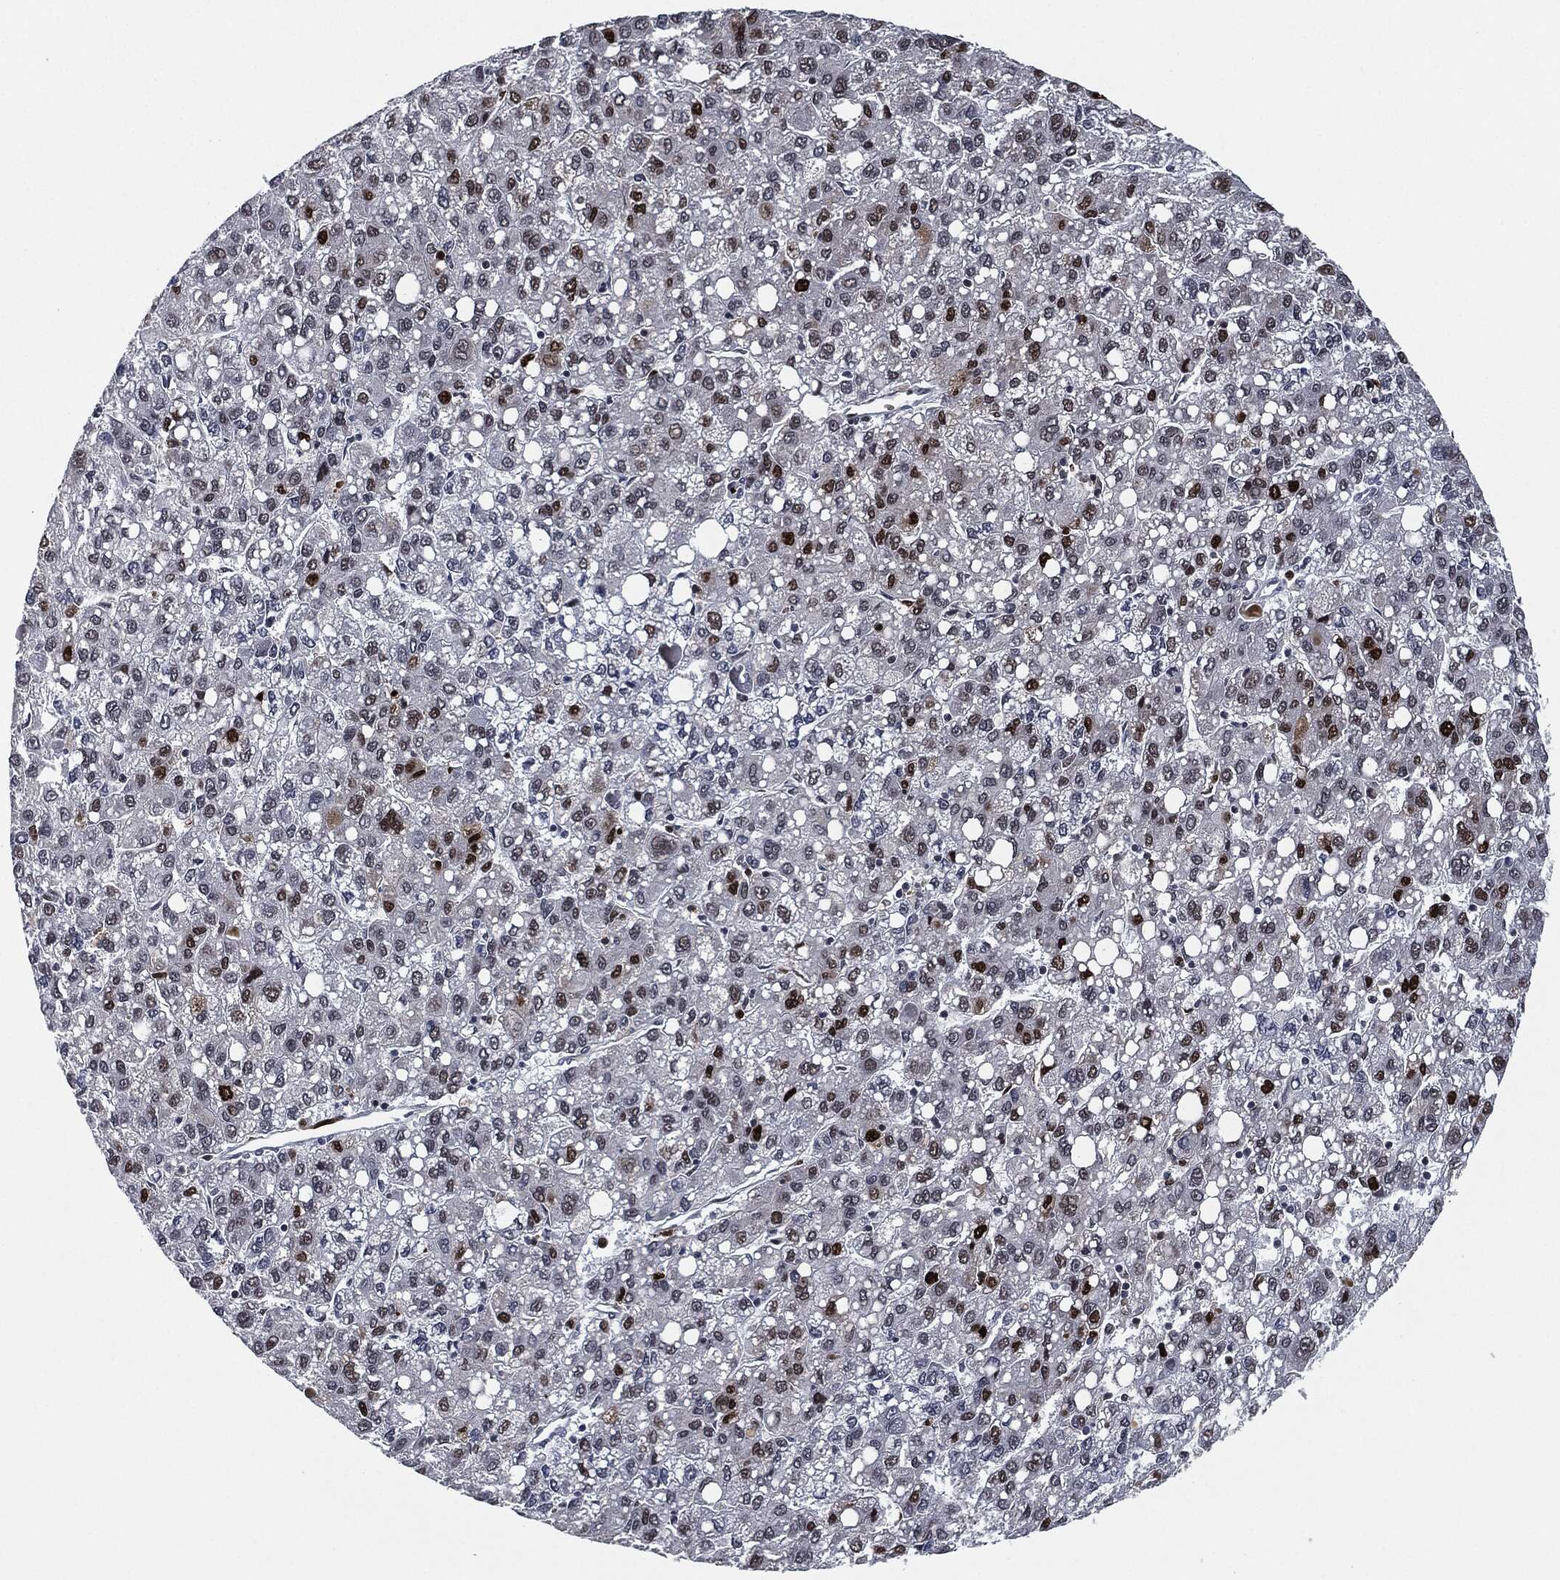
{"staining": {"intensity": "strong", "quantity": "<25%", "location": "nuclear"}, "tissue": "liver cancer", "cell_type": "Tumor cells", "image_type": "cancer", "snomed": [{"axis": "morphology", "description": "Carcinoma, Hepatocellular, NOS"}, {"axis": "topography", "description": "Liver"}], "caption": "DAB (3,3'-diaminobenzidine) immunohistochemical staining of liver cancer (hepatocellular carcinoma) shows strong nuclear protein expression in about <25% of tumor cells.", "gene": "PCNA", "patient": {"sex": "female", "age": 82}}